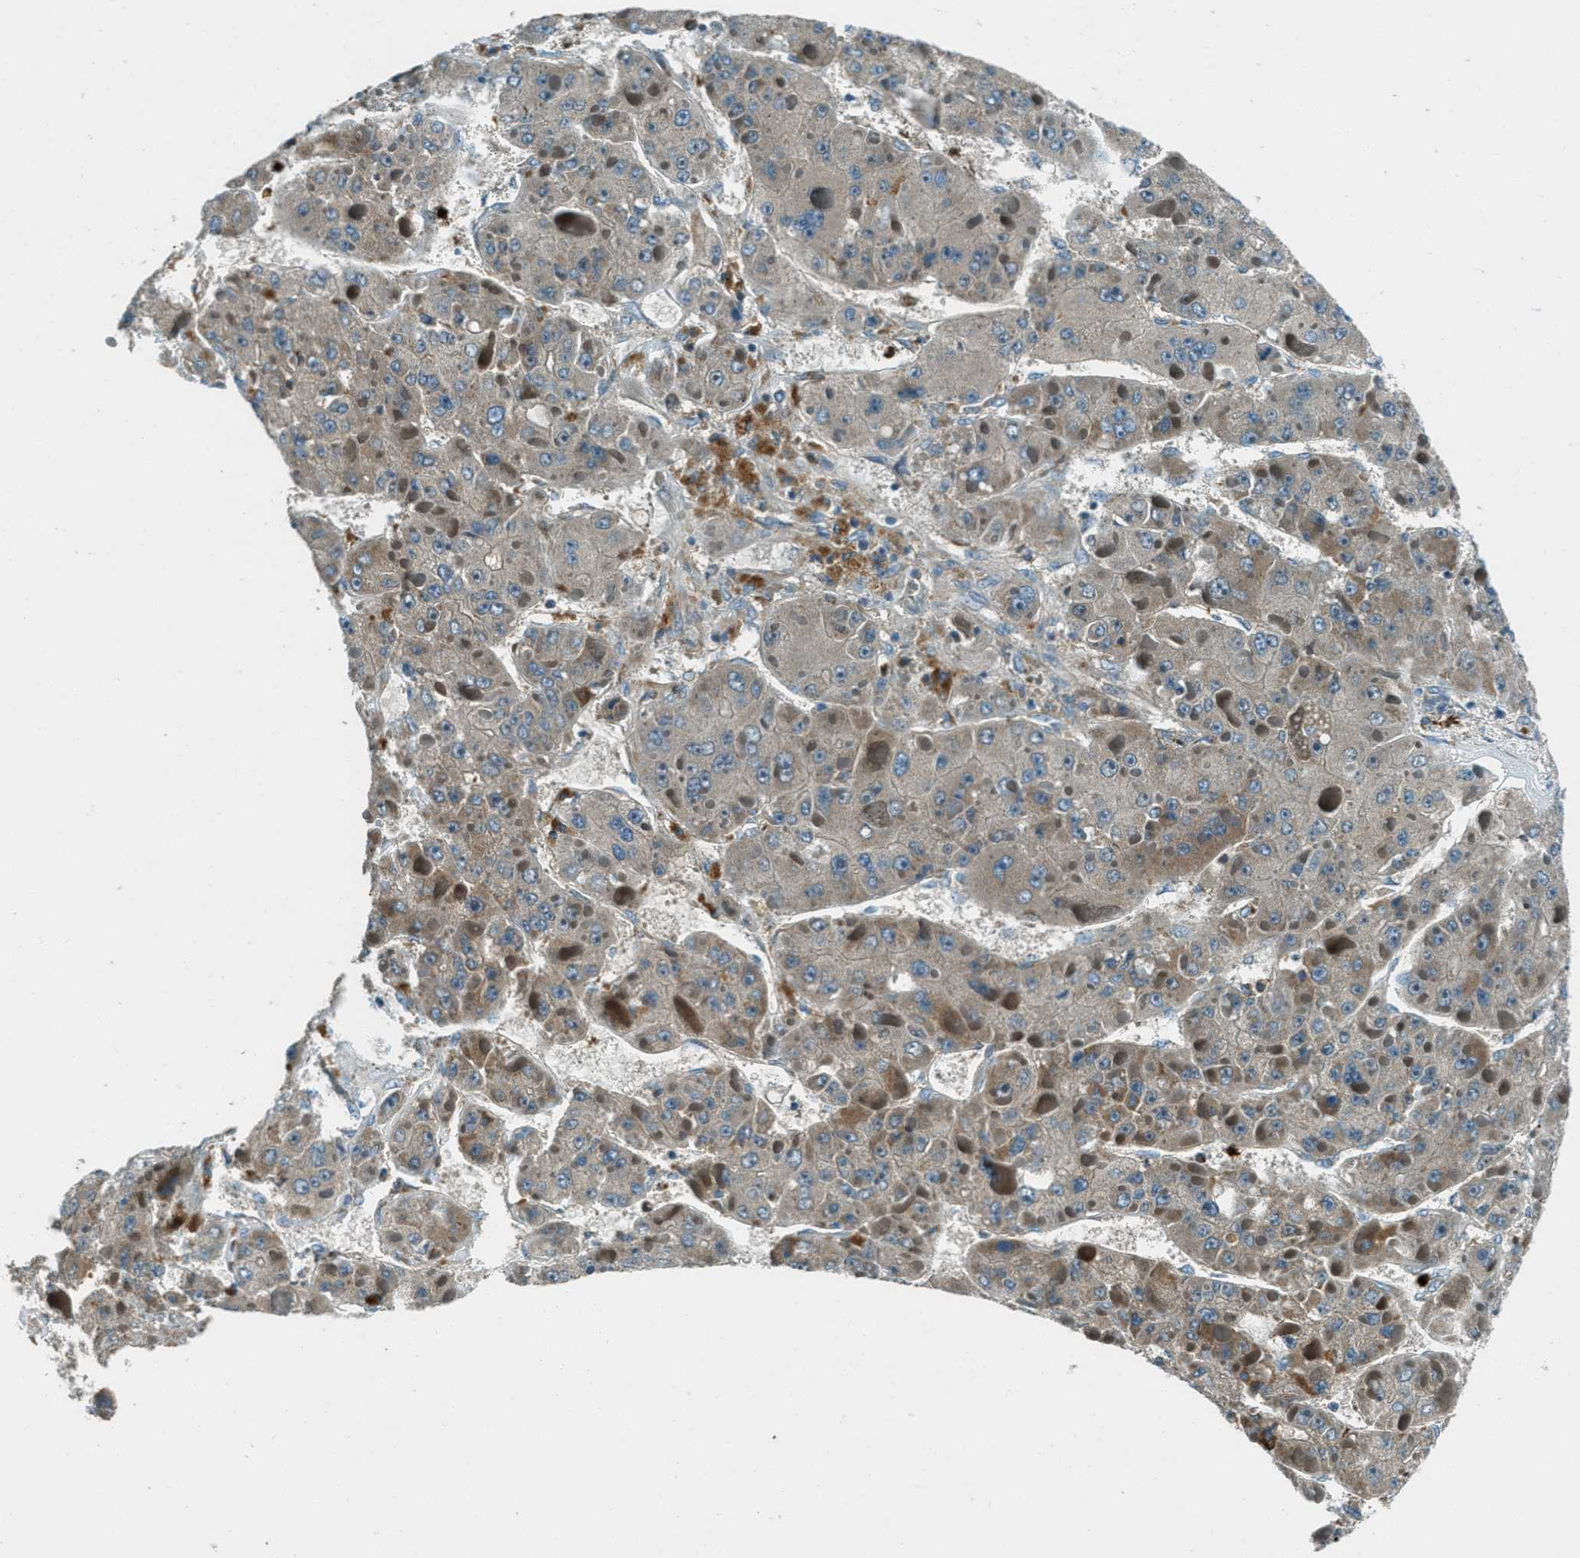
{"staining": {"intensity": "weak", "quantity": ">75%", "location": "cytoplasmic/membranous"}, "tissue": "liver cancer", "cell_type": "Tumor cells", "image_type": "cancer", "snomed": [{"axis": "morphology", "description": "Carcinoma, Hepatocellular, NOS"}, {"axis": "topography", "description": "Liver"}], "caption": "This micrograph displays liver cancer stained with immunohistochemistry to label a protein in brown. The cytoplasmic/membranous of tumor cells show weak positivity for the protein. Nuclei are counter-stained blue.", "gene": "FAR1", "patient": {"sex": "female", "age": 73}}